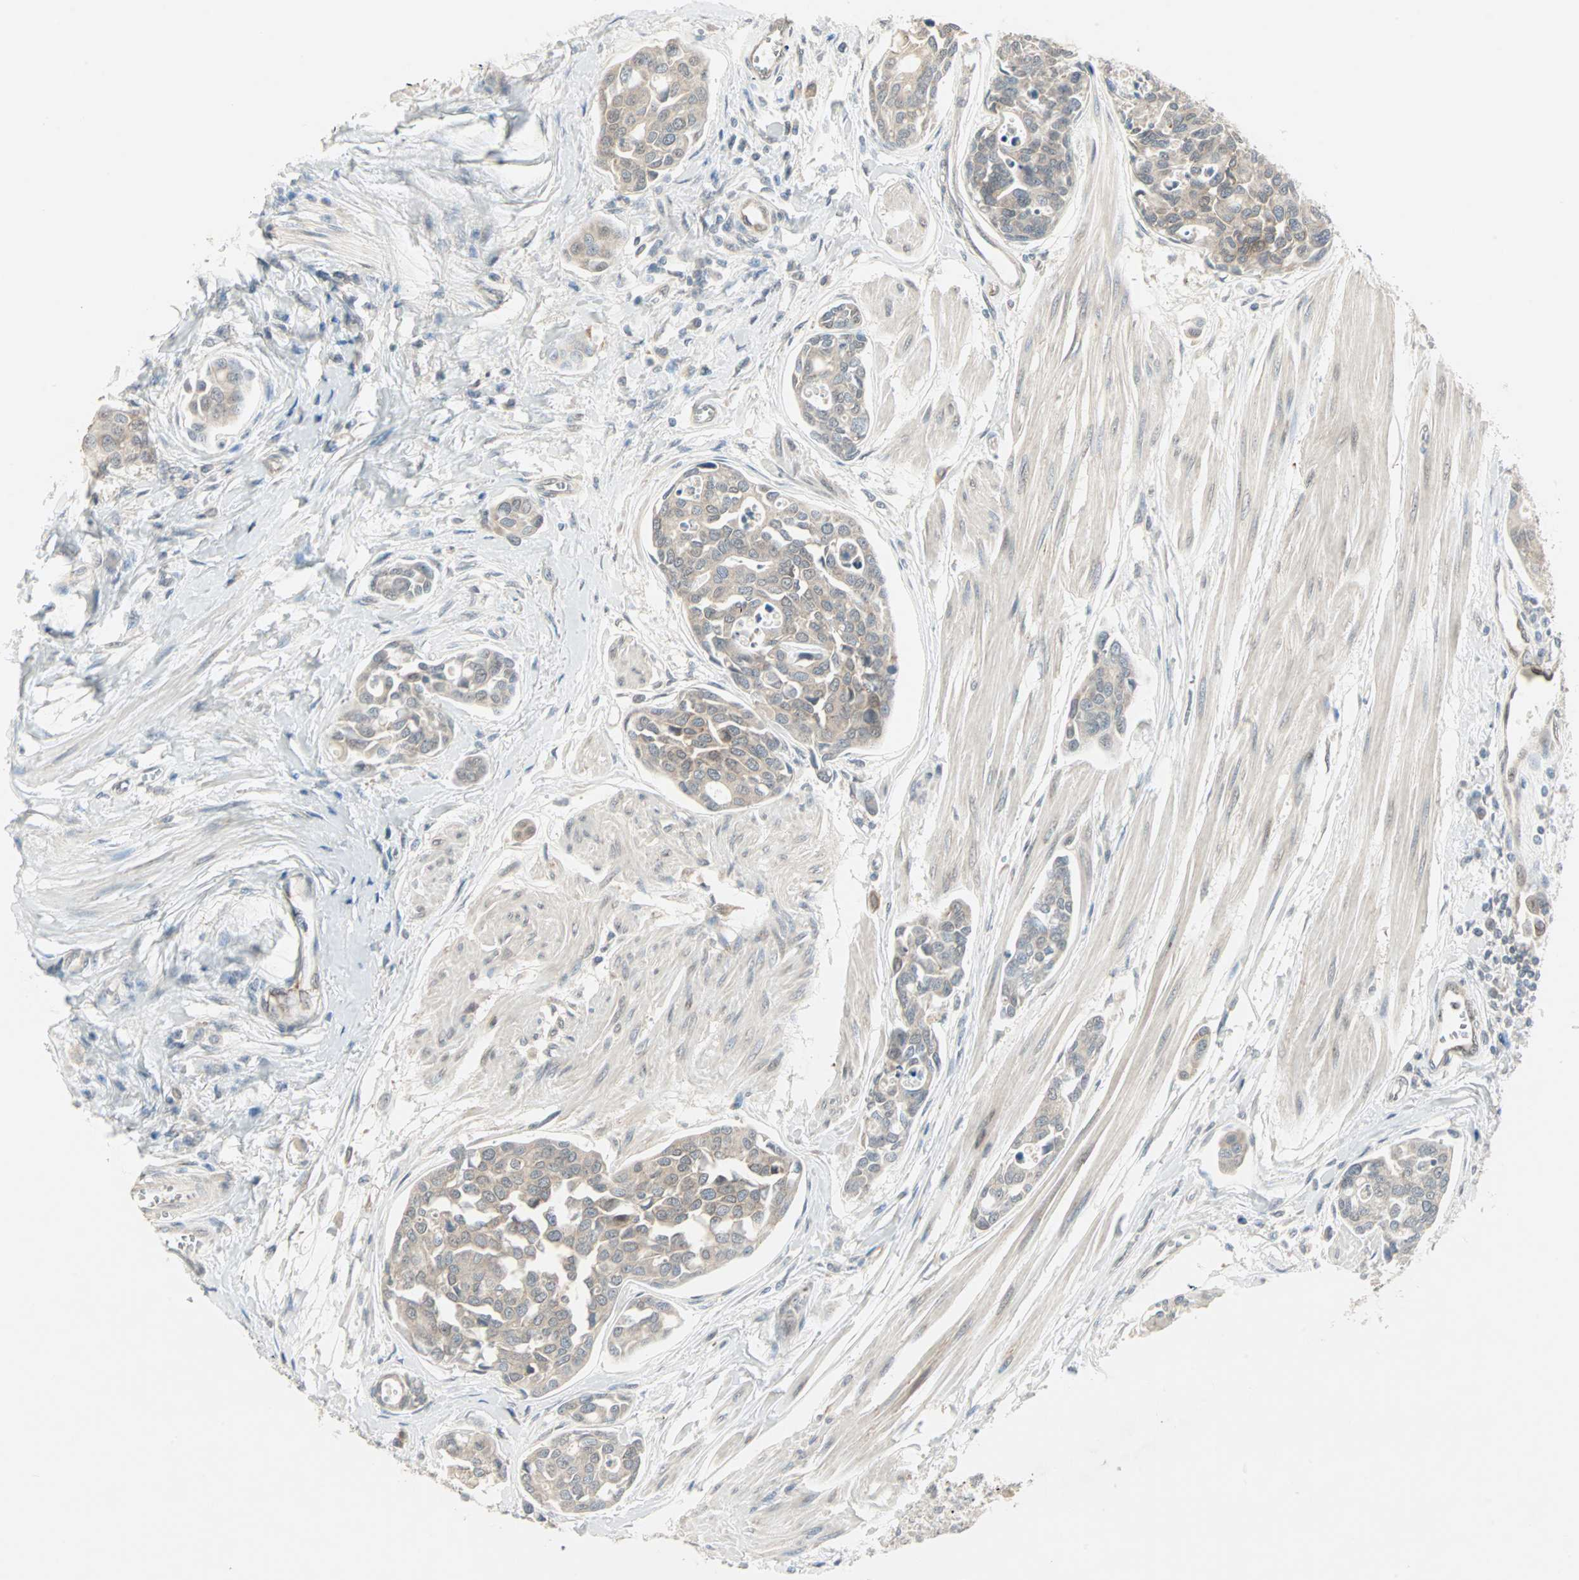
{"staining": {"intensity": "weak", "quantity": ">75%", "location": "cytoplasmic/membranous"}, "tissue": "urothelial cancer", "cell_type": "Tumor cells", "image_type": "cancer", "snomed": [{"axis": "morphology", "description": "Urothelial carcinoma, High grade"}, {"axis": "topography", "description": "Urinary bladder"}], "caption": "Urothelial cancer tissue displays weak cytoplasmic/membranous positivity in approximately >75% of tumor cells (Brightfield microscopy of DAB IHC at high magnification).", "gene": "ZFP36", "patient": {"sex": "male", "age": 78}}